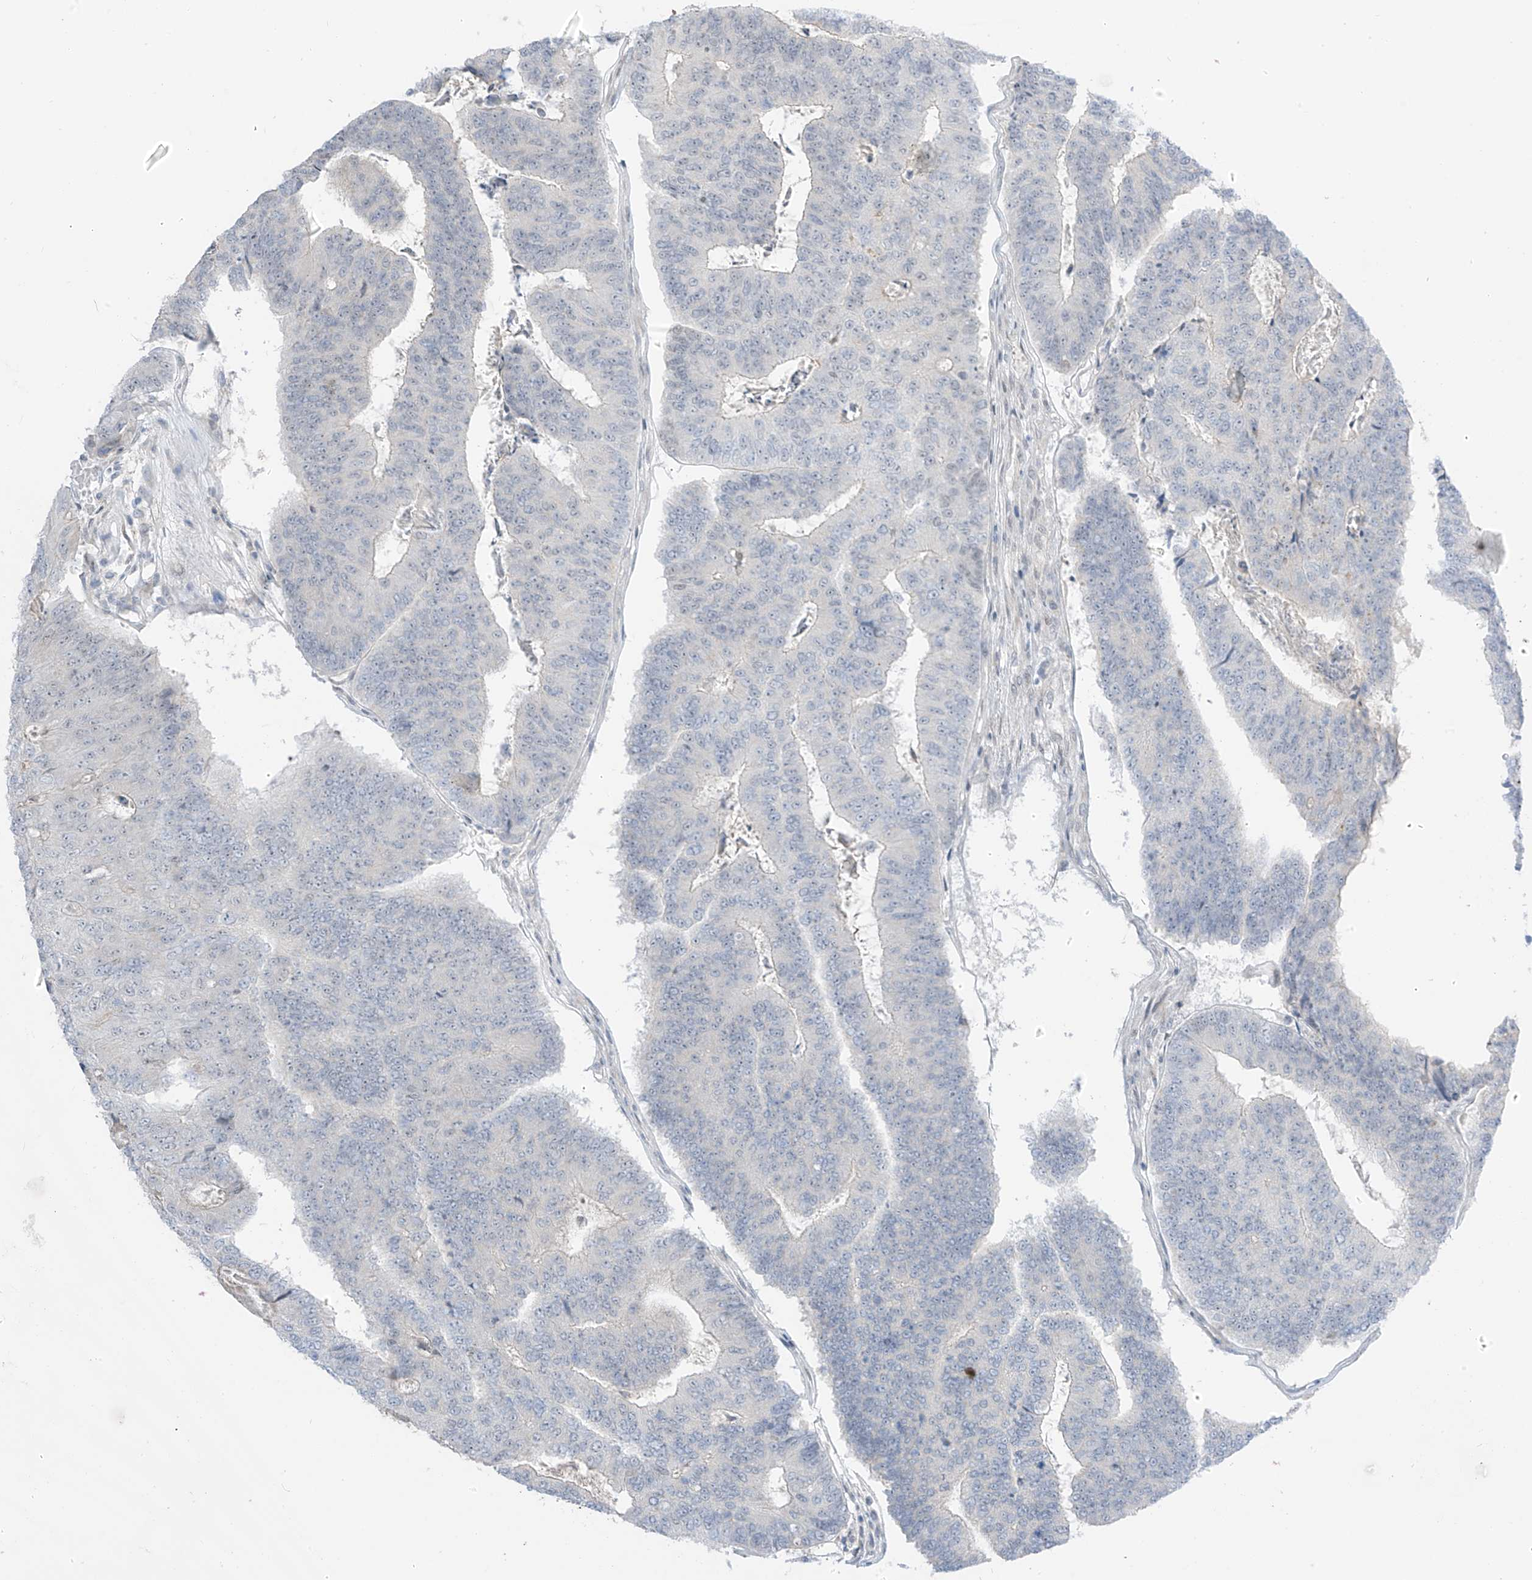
{"staining": {"intensity": "negative", "quantity": "none", "location": "none"}, "tissue": "colorectal cancer", "cell_type": "Tumor cells", "image_type": "cancer", "snomed": [{"axis": "morphology", "description": "Adenocarcinoma, NOS"}, {"axis": "topography", "description": "Colon"}], "caption": "This photomicrograph is of colorectal cancer (adenocarcinoma) stained with immunohistochemistry (IHC) to label a protein in brown with the nuclei are counter-stained blue. There is no positivity in tumor cells. (DAB IHC, high magnification).", "gene": "ASPRV1", "patient": {"sex": "female", "age": 67}}